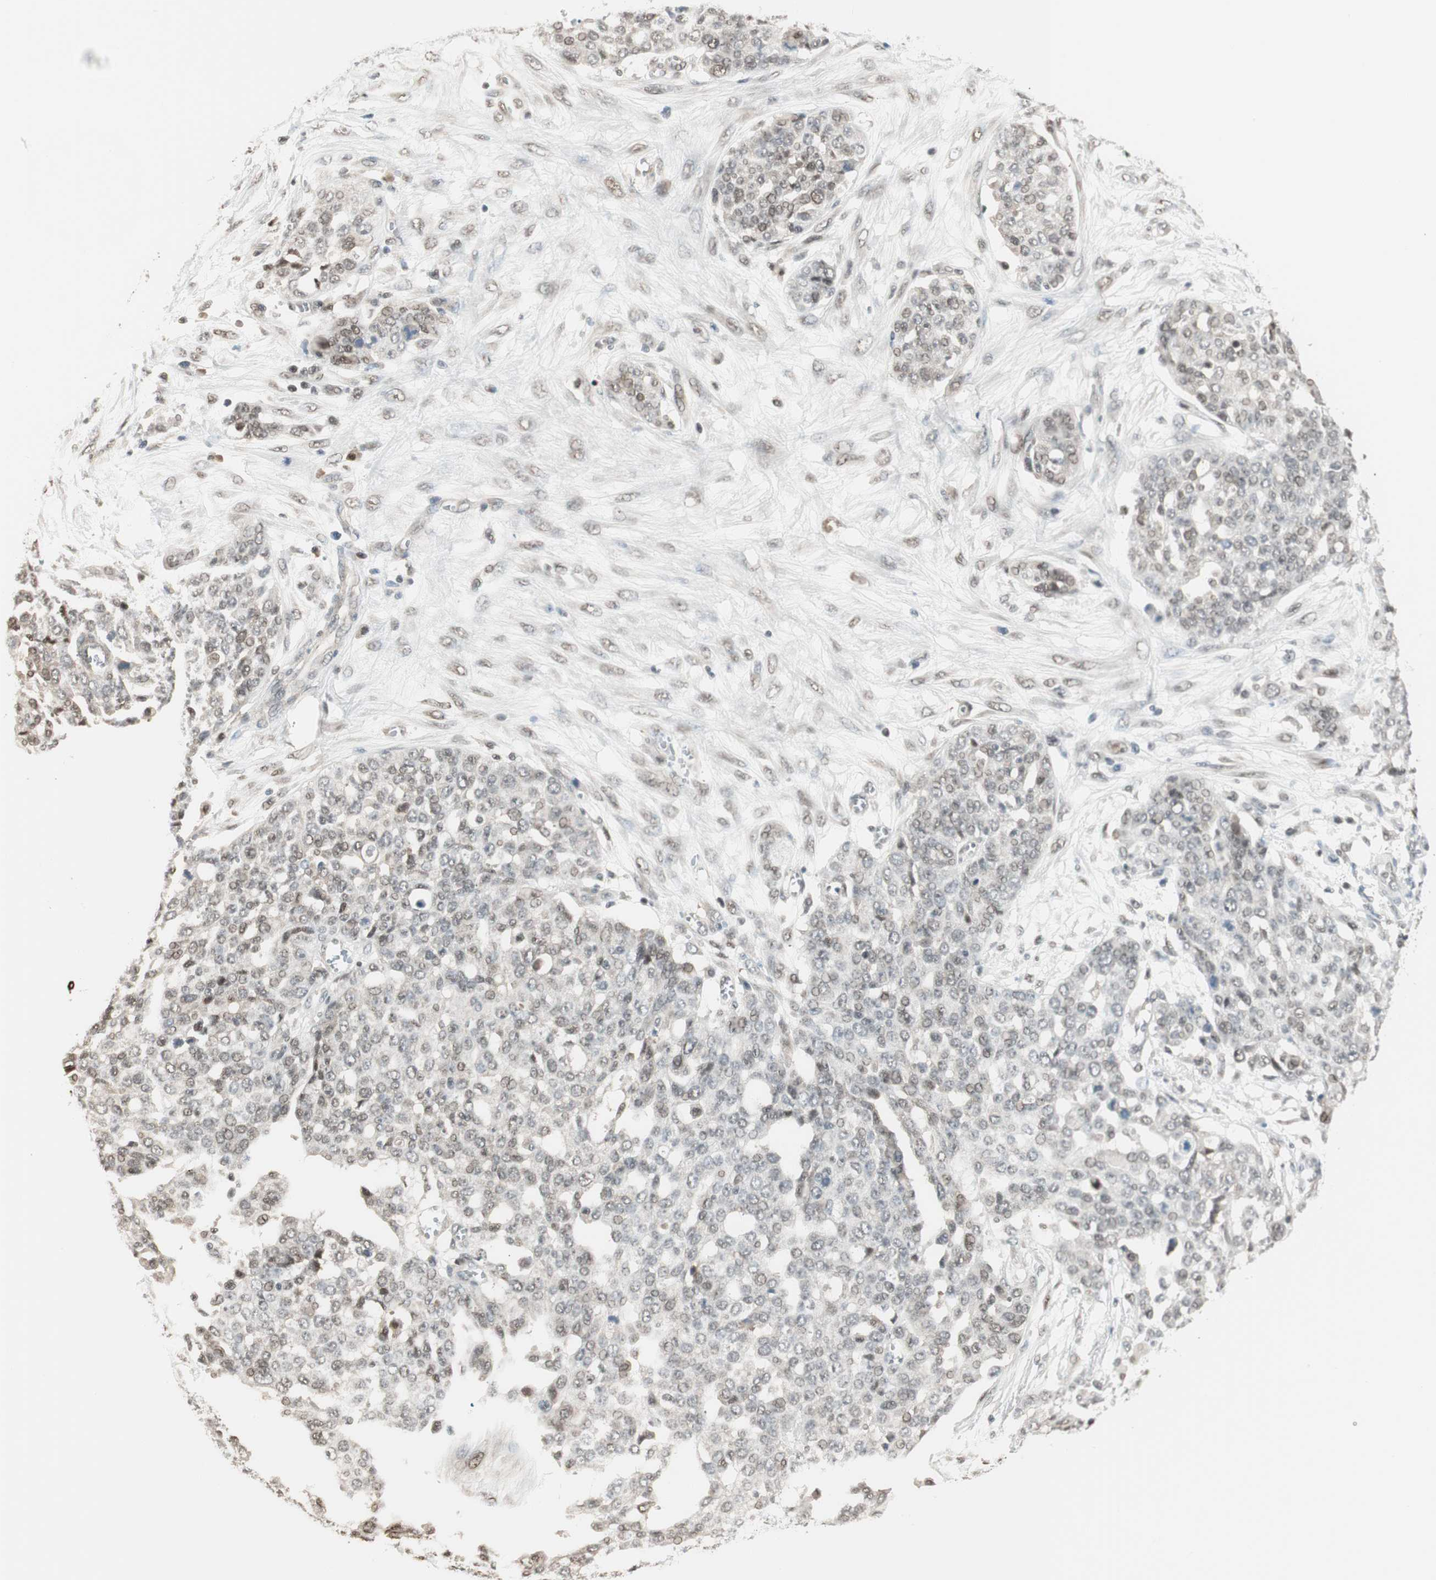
{"staining": {"intensity": "weak", "quantity": "25%-75%", "location": "nuclear"}, "tissue": "ovarian cancer", "cell_type": "Tumor cells", "image_type": "cancer", "snomed": [{"axis": "morphology", "description": "Cystadenocarcinoma, serous, NOS"}, {"axis": "topography", "description": "Soft tissue"}, {"axis": "topography", "description": "Ovary"}], "caption": "Immunohistochemistry staining of ovarian serous cystadenocarcinoma, which reveals low levels of weak nuclear staining in about 25%-75% of tumor cells indicating weak nuclear protein expression. The staining was performed using DAB (3,3'-diaminobenzidine) (brown) for protein detection and nuclei were counterstained in hematoxylin (blue).", "gene": "LONP2", "patient": {"sex": "female", "age": 57}}